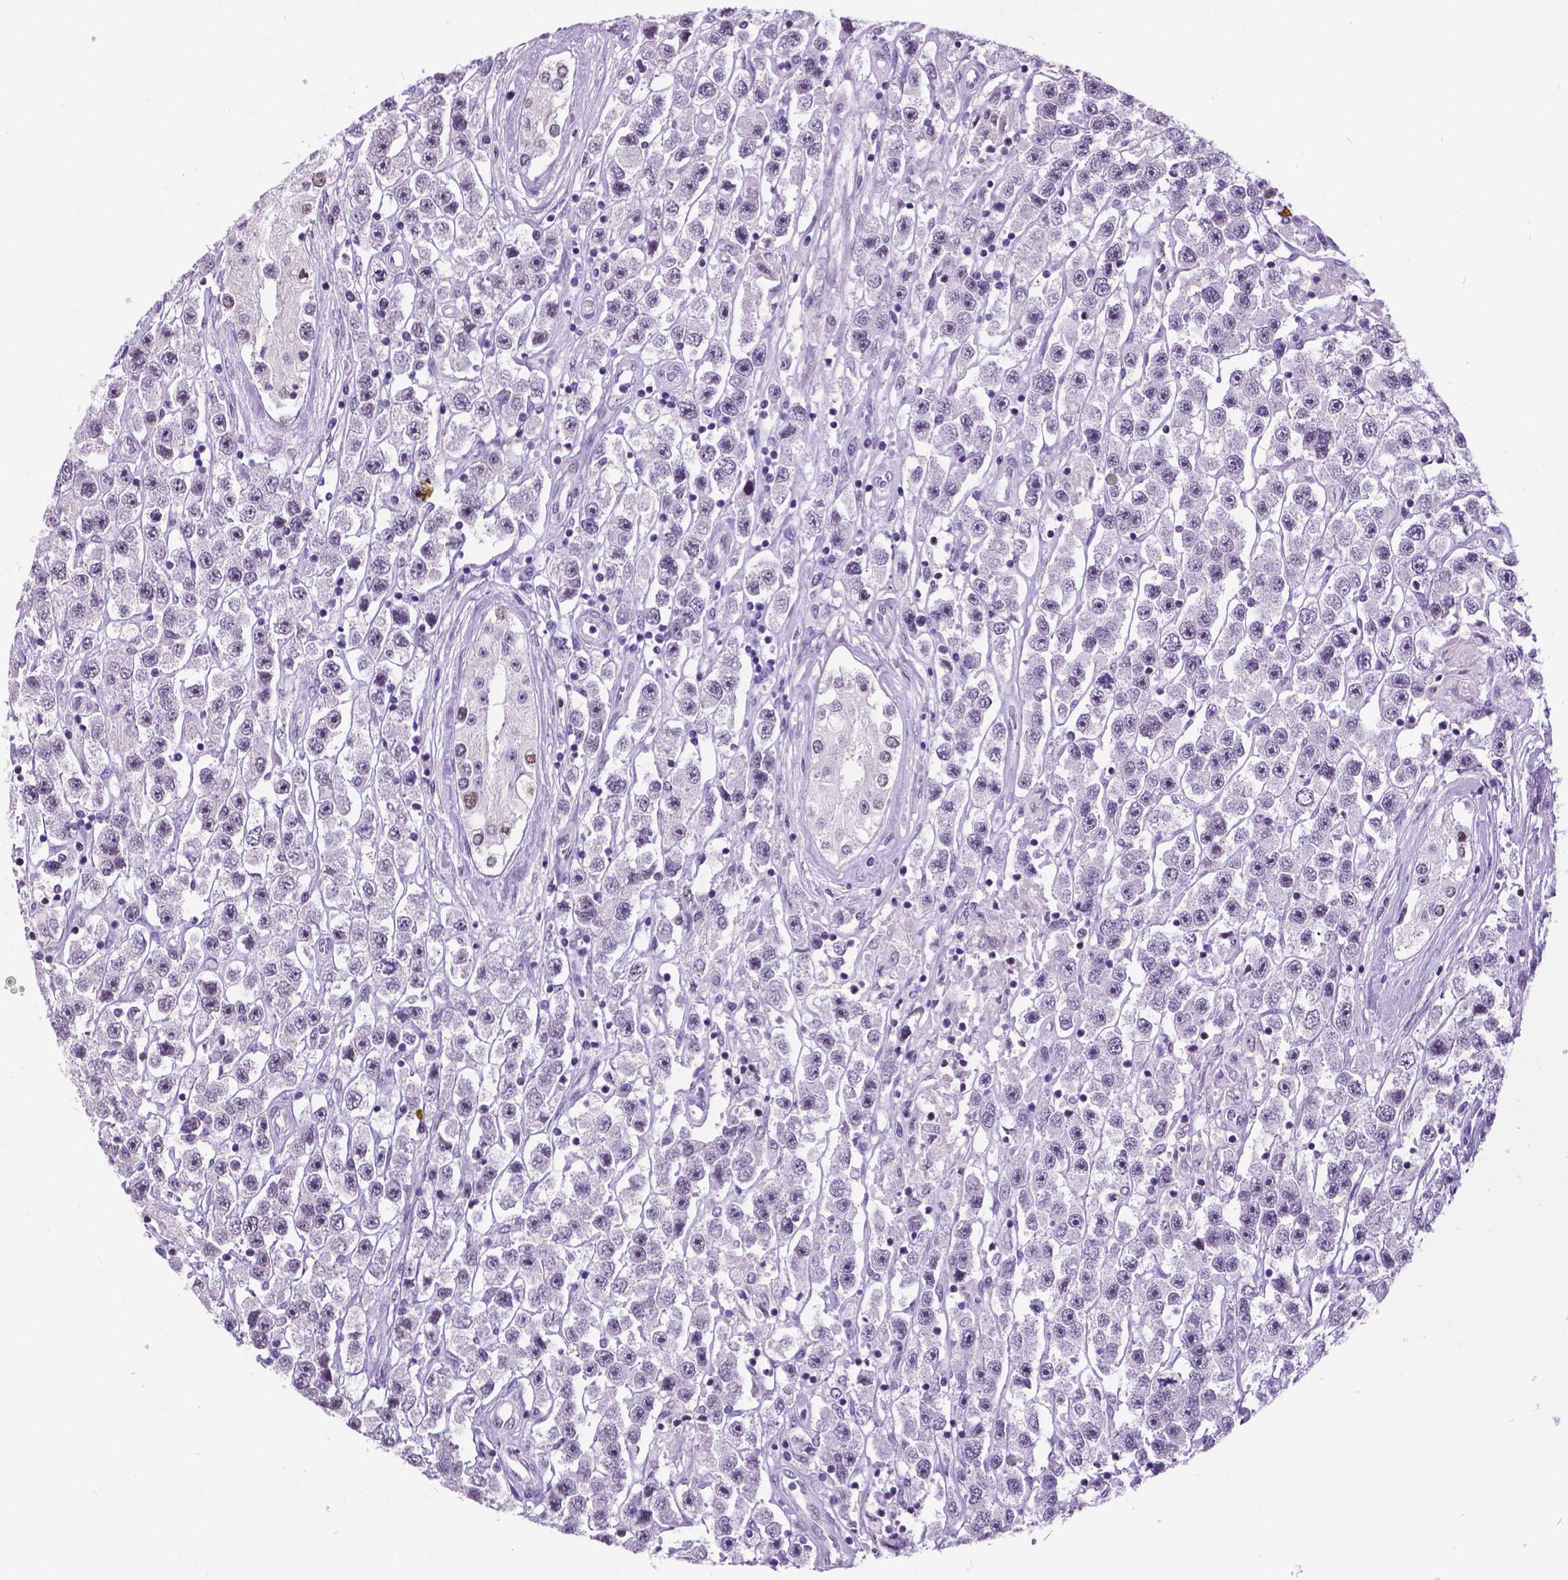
{"staining": {"intensity": "negative", "quantity": "none", "location": "none"}, "tissue": "testis cancer", "cell_type": "Tumor cells", "image_type": "cancer", "snomed": [{"axis": "morphology", "description": "Seminoma, NOS"}, {"axis": "topography", "description": "Testis"}], "caption": "The histopathology image displays no staining of tumor cells in testis cancer (seminoma).", "gene": "DPF3", "patient": {"sex": "male", "age": 45}}